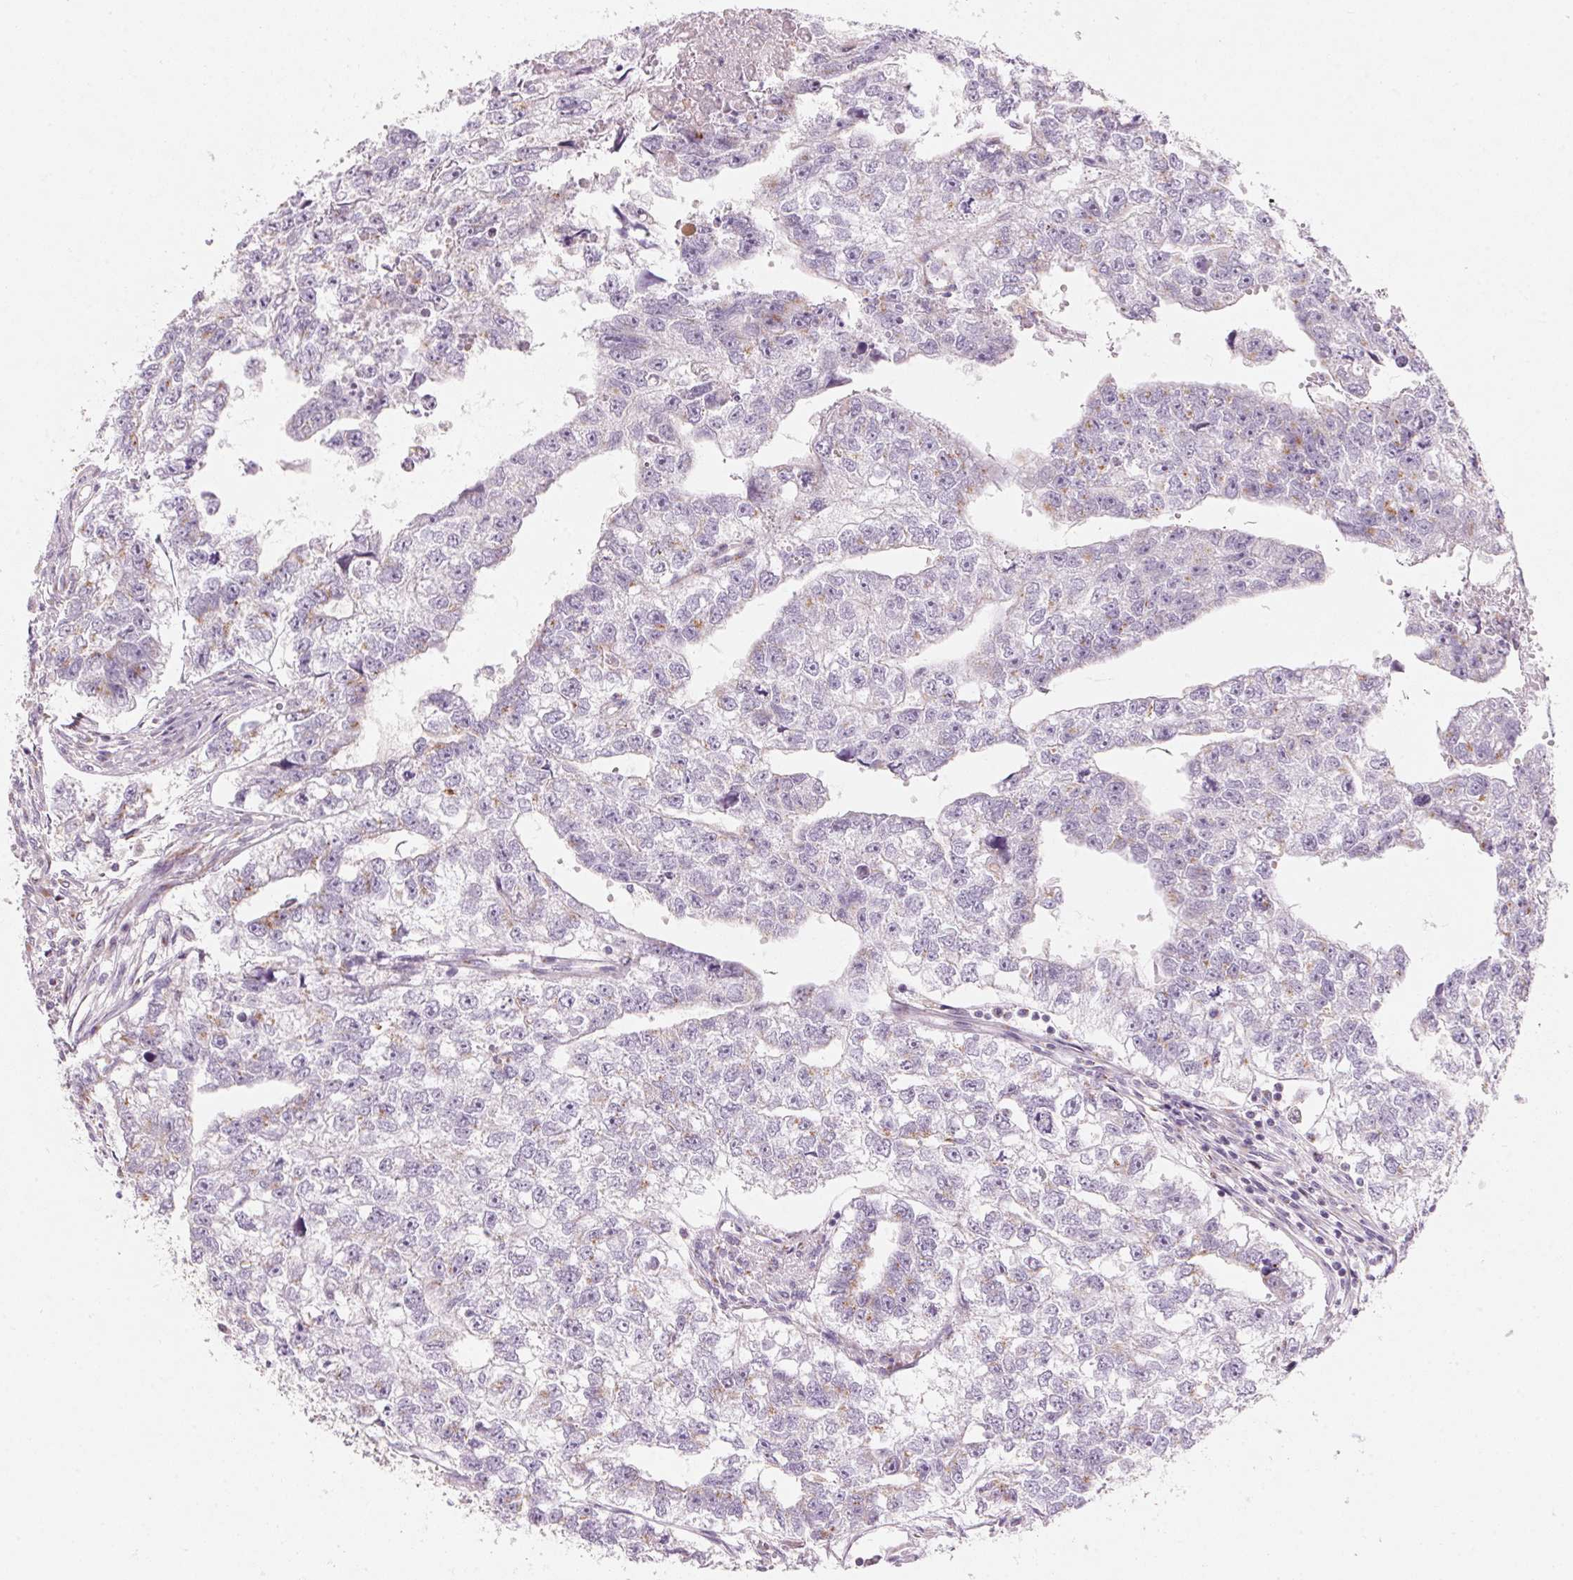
{"staining": {"intensity": "negative", "quantity": "none", "location": "none"}, "tissue": "testis cancer", "cell_type": "Tumor cells", "image_type": "cancer", "snomed": [{"axis": "morphology", "description": "Carcinoma, Embryonal, NOS"}, {"axis": "morphology", "description": "Teratoma, malignant, NOS"}, {"axis": "topography", "description": "Testis"}], "caption": "A micrograph of human testis malignant teratoma is negative for staining in tumor cells.", "gene": "DRAM2", "patient": {"sex": "male", "age": 44}}